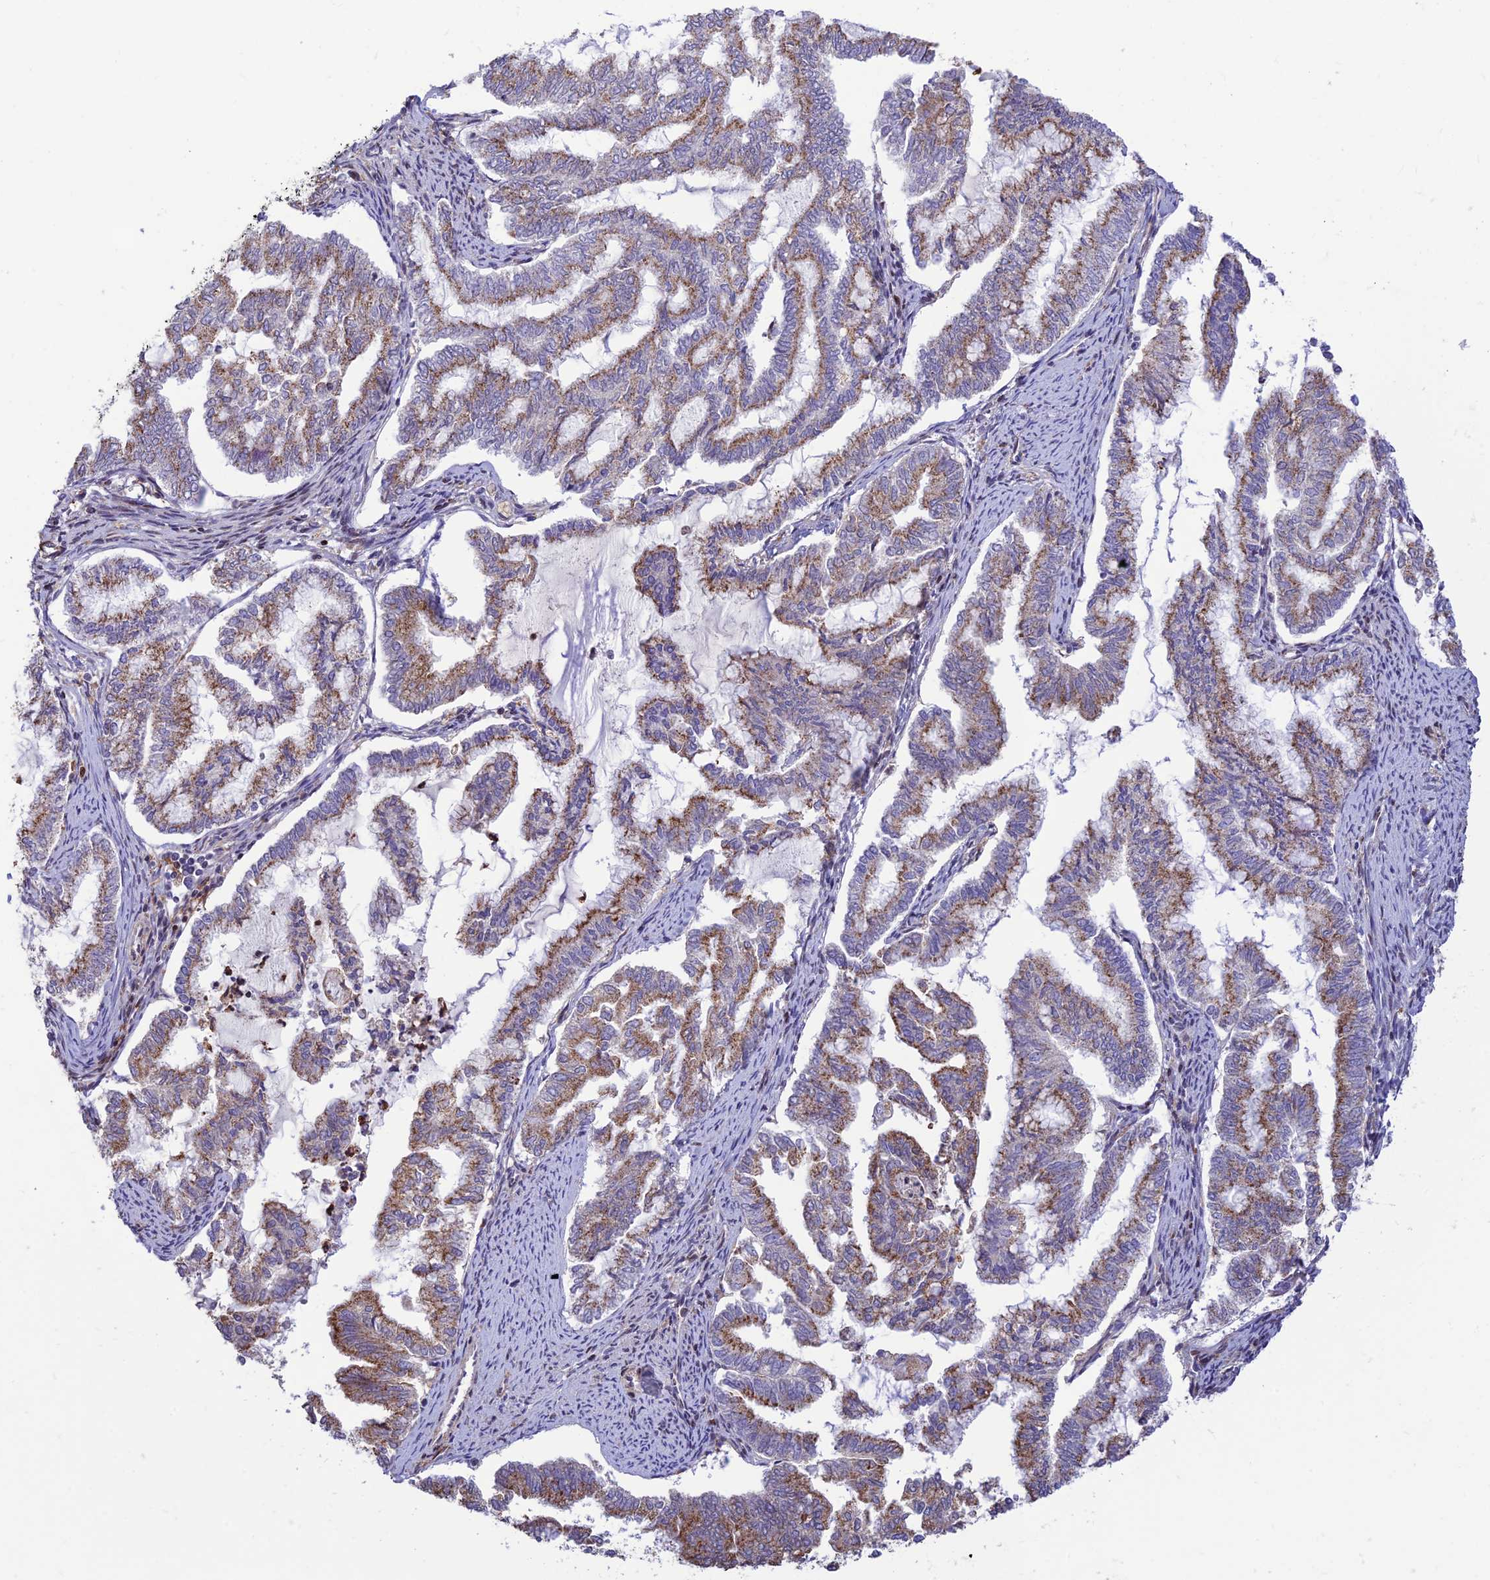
{"staining": {"intensity": "moderate", "quantity": ">75%", "location": "cytoplasmic/membranous"}, "tissue": "endometrial cancer", "cell_type": "Tumor cells", "image_type": "cancer", "snomed": [{"axis": "morphology", "description": "Adenocarcinoma, NOS"}, {"axis": "topography", "description": "Endometrium"}], "caption": "This is a histology image of immunohistochemistry (IHC) staining of adenocarcinoma (endometrial), which shows moderate staining in the cytoplasmic/membranous of tumor cells.", "gene": "FAM186B", "patient": {"sex": "female", "age": 79}}